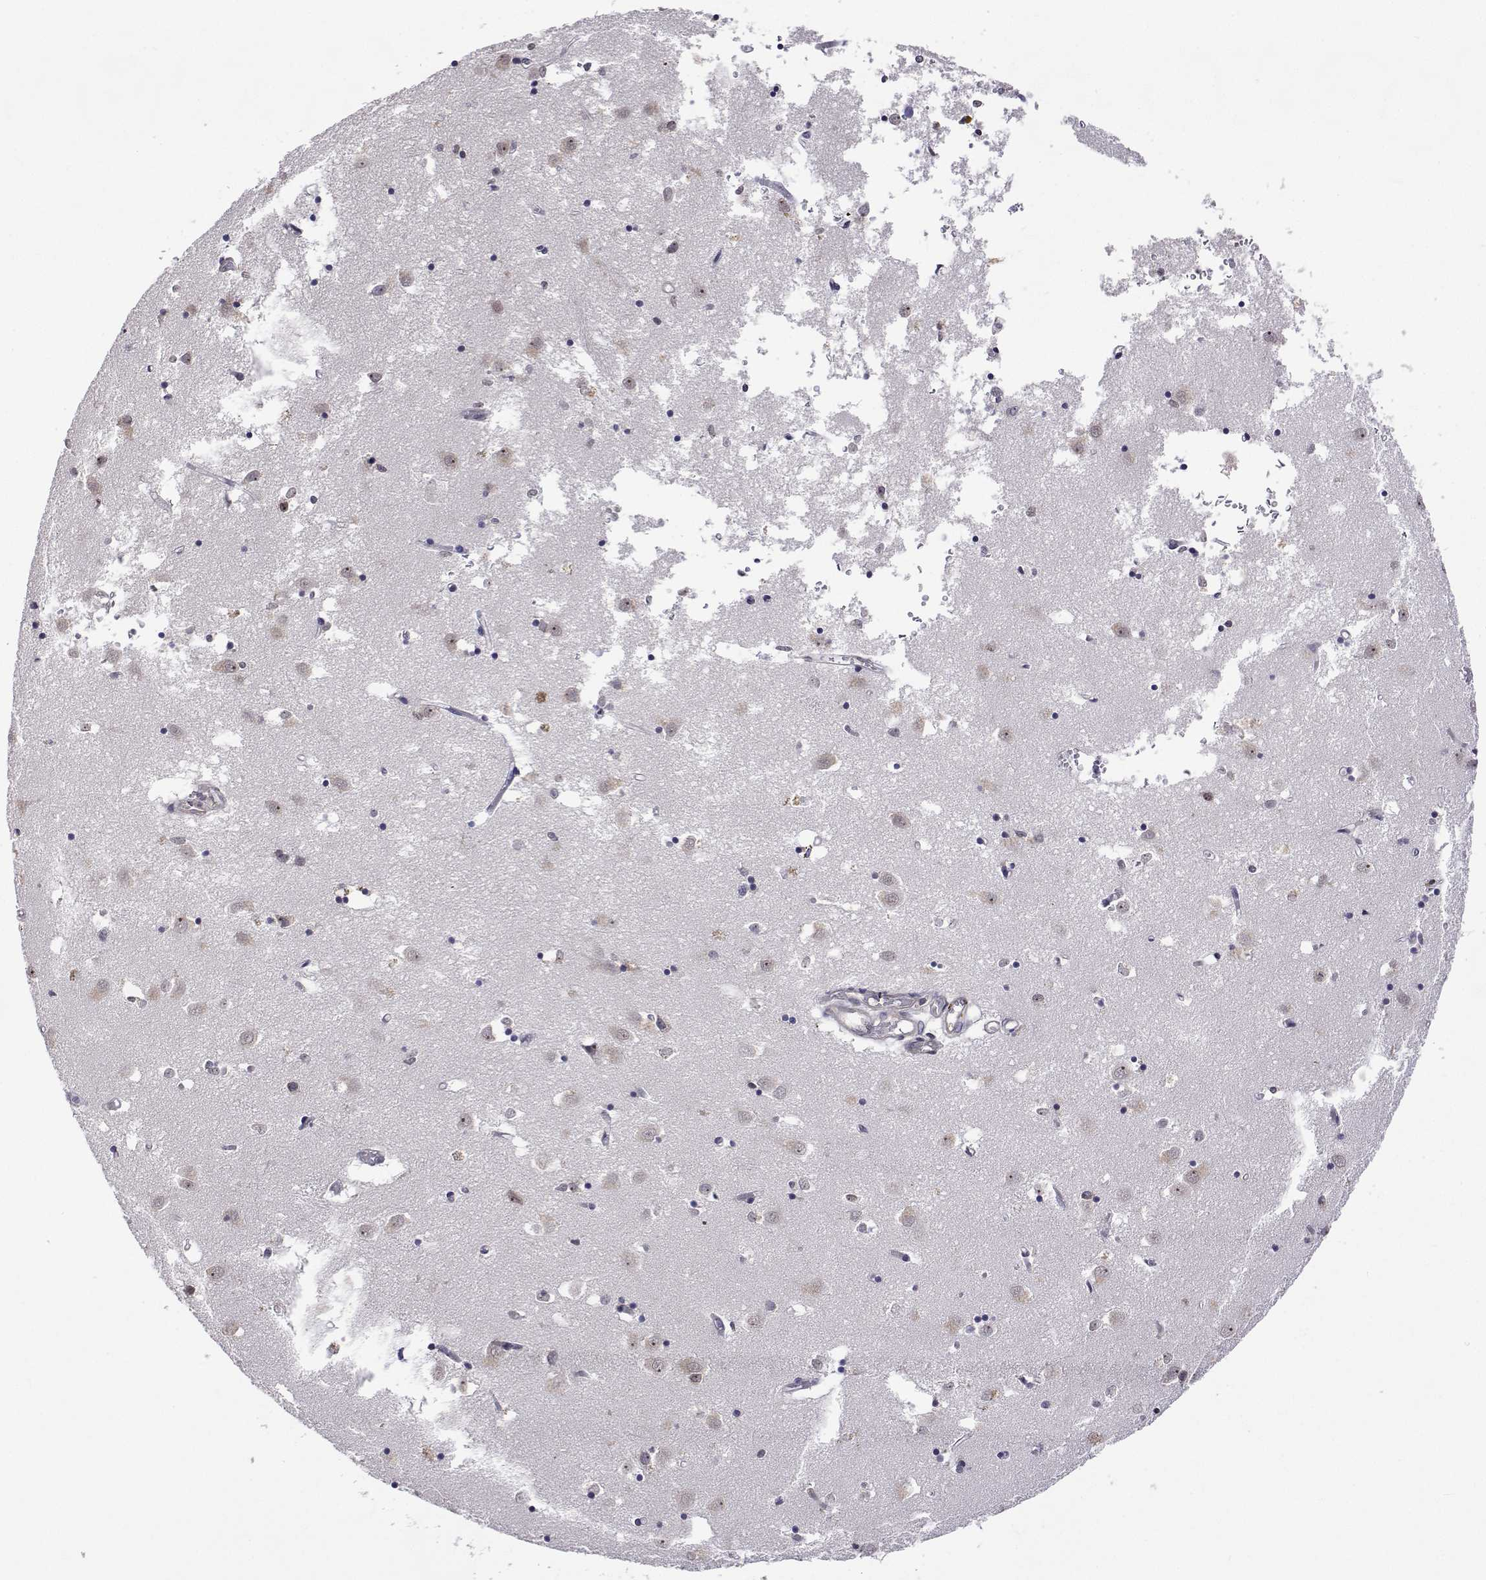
{"staining": {"intensity": "negative", "quantity": "none", "location": "none"}, "tissue": "caudate", "cell_type": "Glial cells", "image_type": "normal", "snomed": [{"axis": "morphology", "description": "Normal tissue, NOS"}, {"axis": "topography", "description": "Lateral ventricle wall"}], "caption": "Immunohistochemistry (IHC) micrograph of normal caudate: caudate stained with DAB displays no significant protein expression in glial cells.", "gene": "NHP2", "patient": {"sex": "male", "age": 70}}